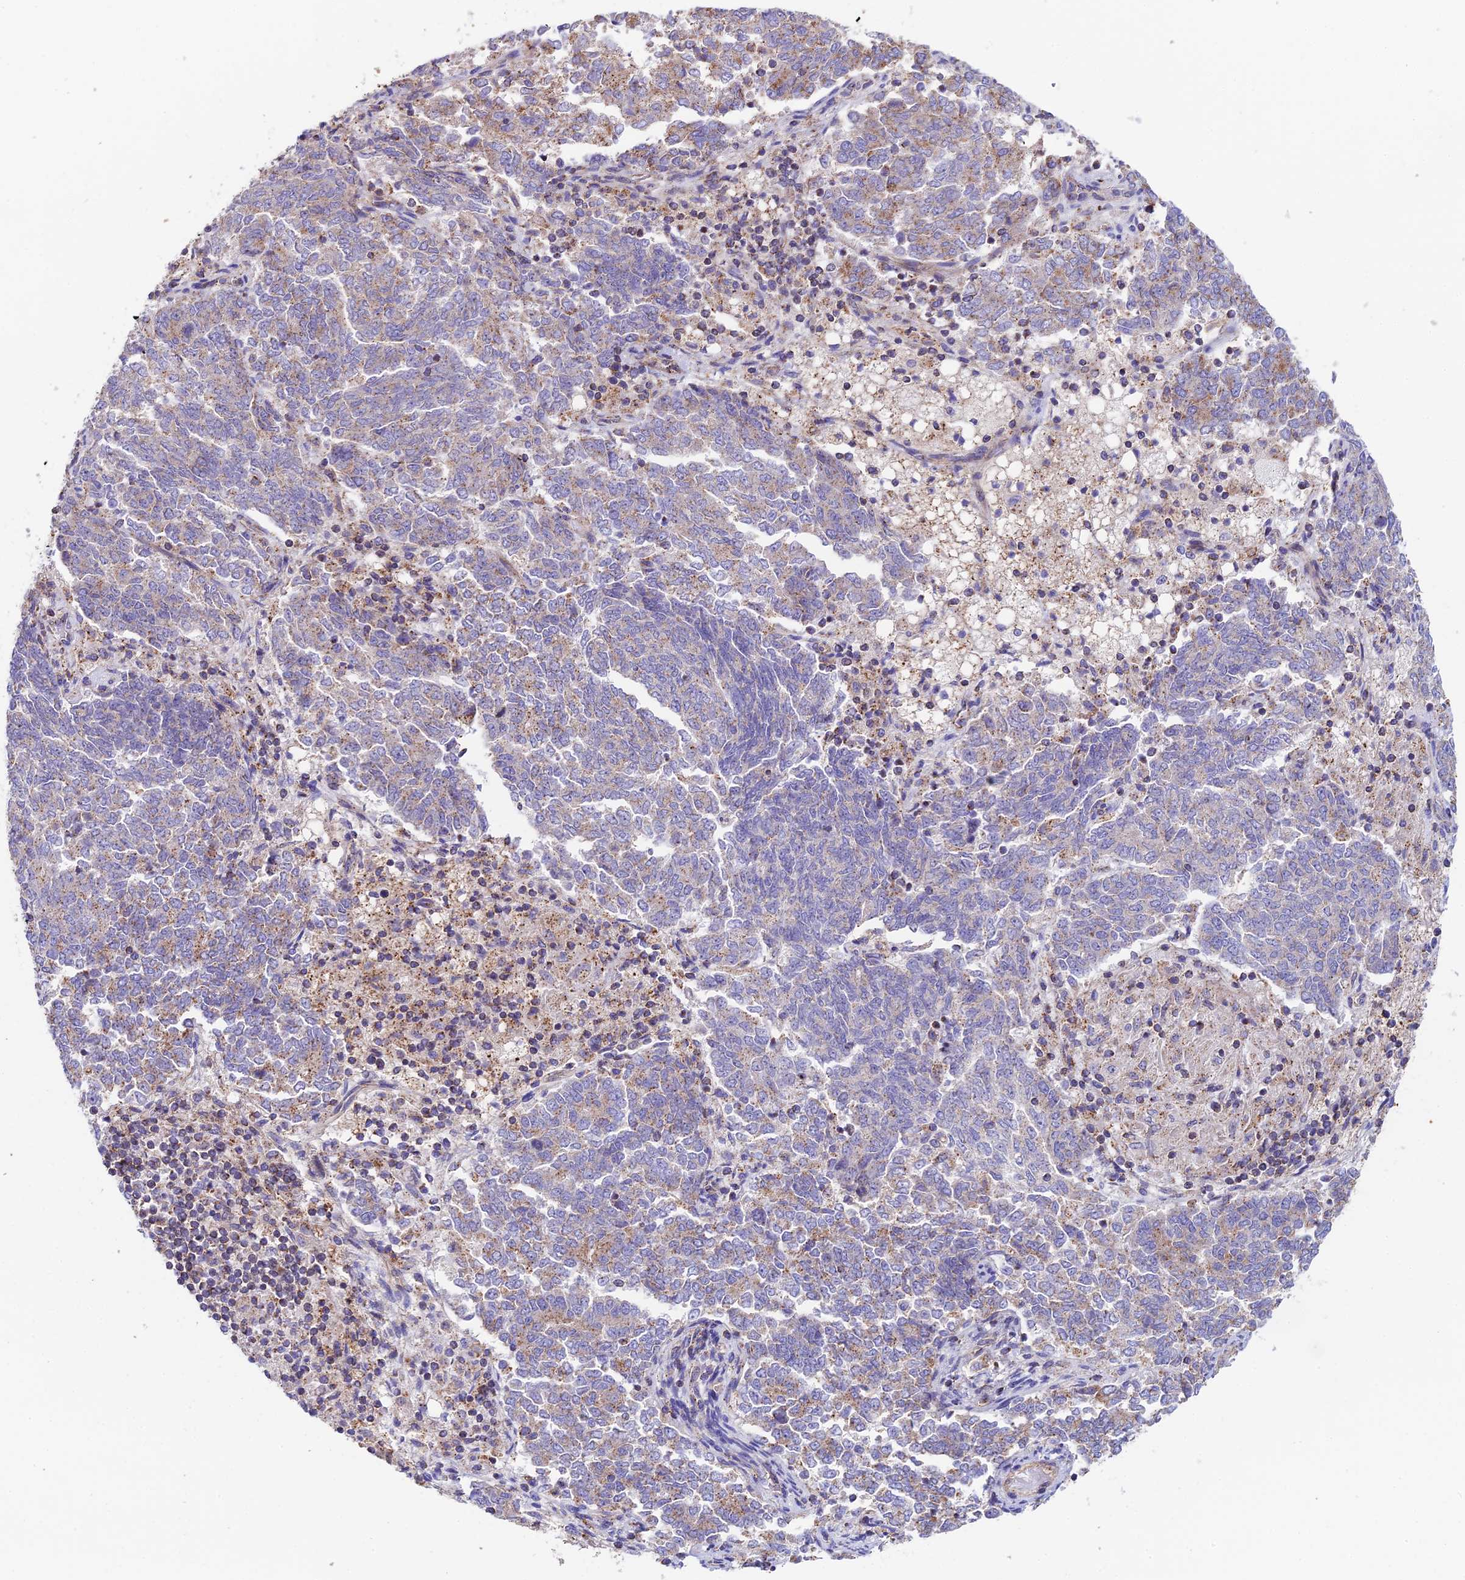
{"staining": {"intensity": "moderate", "quantity": "25%-75%", "location": "cytoplasmic/membranous"}, "tissue": "endometrial cancer", "cell_type": "Tumor cells", "image_type": "cancer", "snomed": [{"axis": "morphology", "description": "Adenocarcinoma, NOS"}, {"axis": "topography", "description": "Endometrium"}], "caption": "This is a photomicrograph of immunohistochemistry (IHC) staining of endometrial adenocarcinoma, which shows moderate staining in the cytoplasmic/membranous of tumor cells.", "gene": "QRFP", "patient": {"sex": "female", "age": 80}}